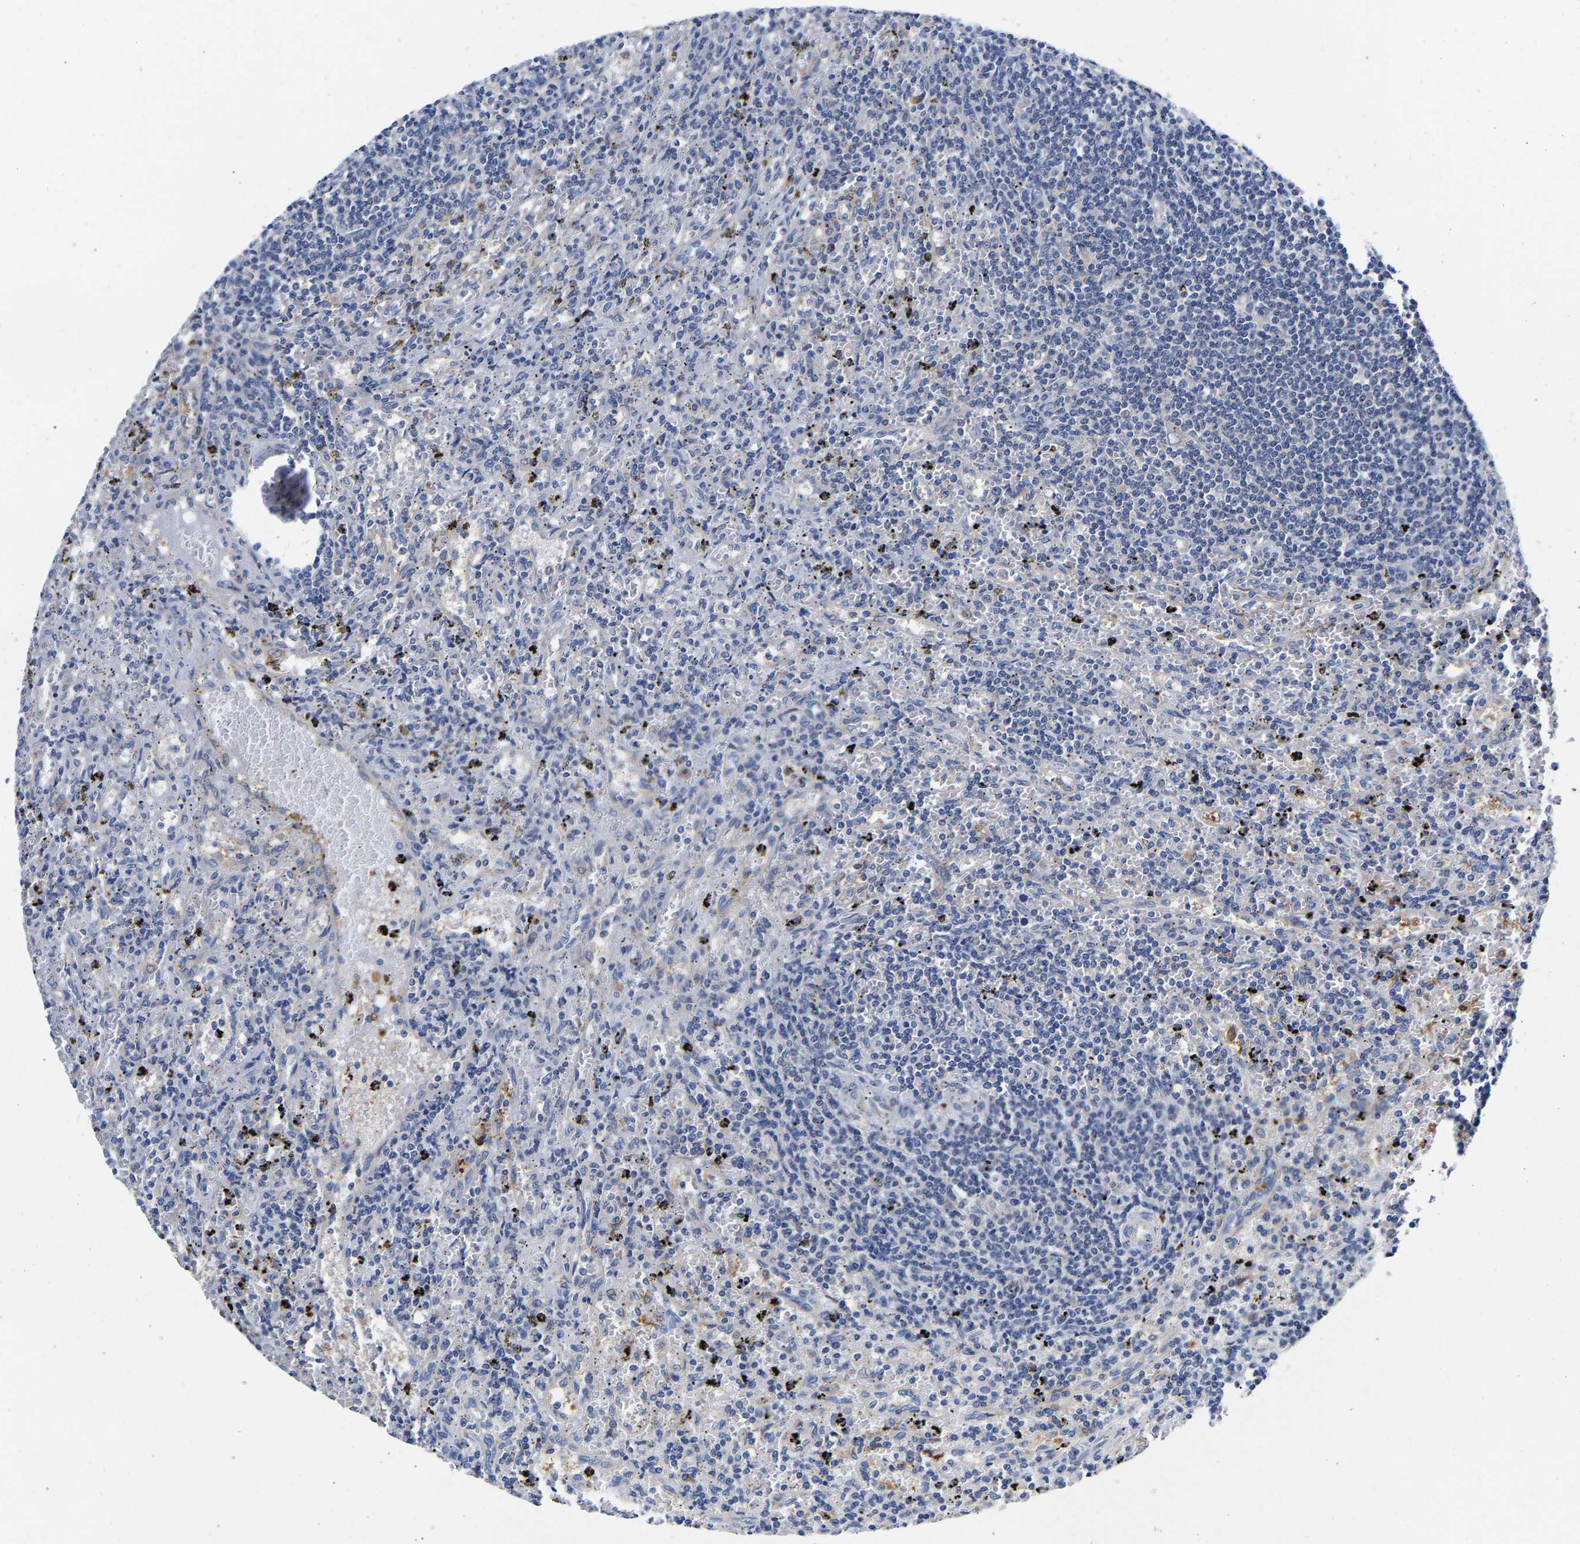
{"staining": {"intensity": "negative", "quantity": "none", "location": "none"}, "tissue": "lymphoma", "cell_type": "Tumor cells", "image_type": "cancer", "snomed": [{"axis": "morphology", "description": "Malignant lymphoma, non-Hodgkin's type, Low grade"}, {"axis": "topography", "description": "Spleen"}], "caption": "There is no significant expression in tumor cells of malignant lymphoma, non-Hodgkin's type (low-grade).", "gene": "CCDC6", "patient": {"sex": "male", "age": 76}}